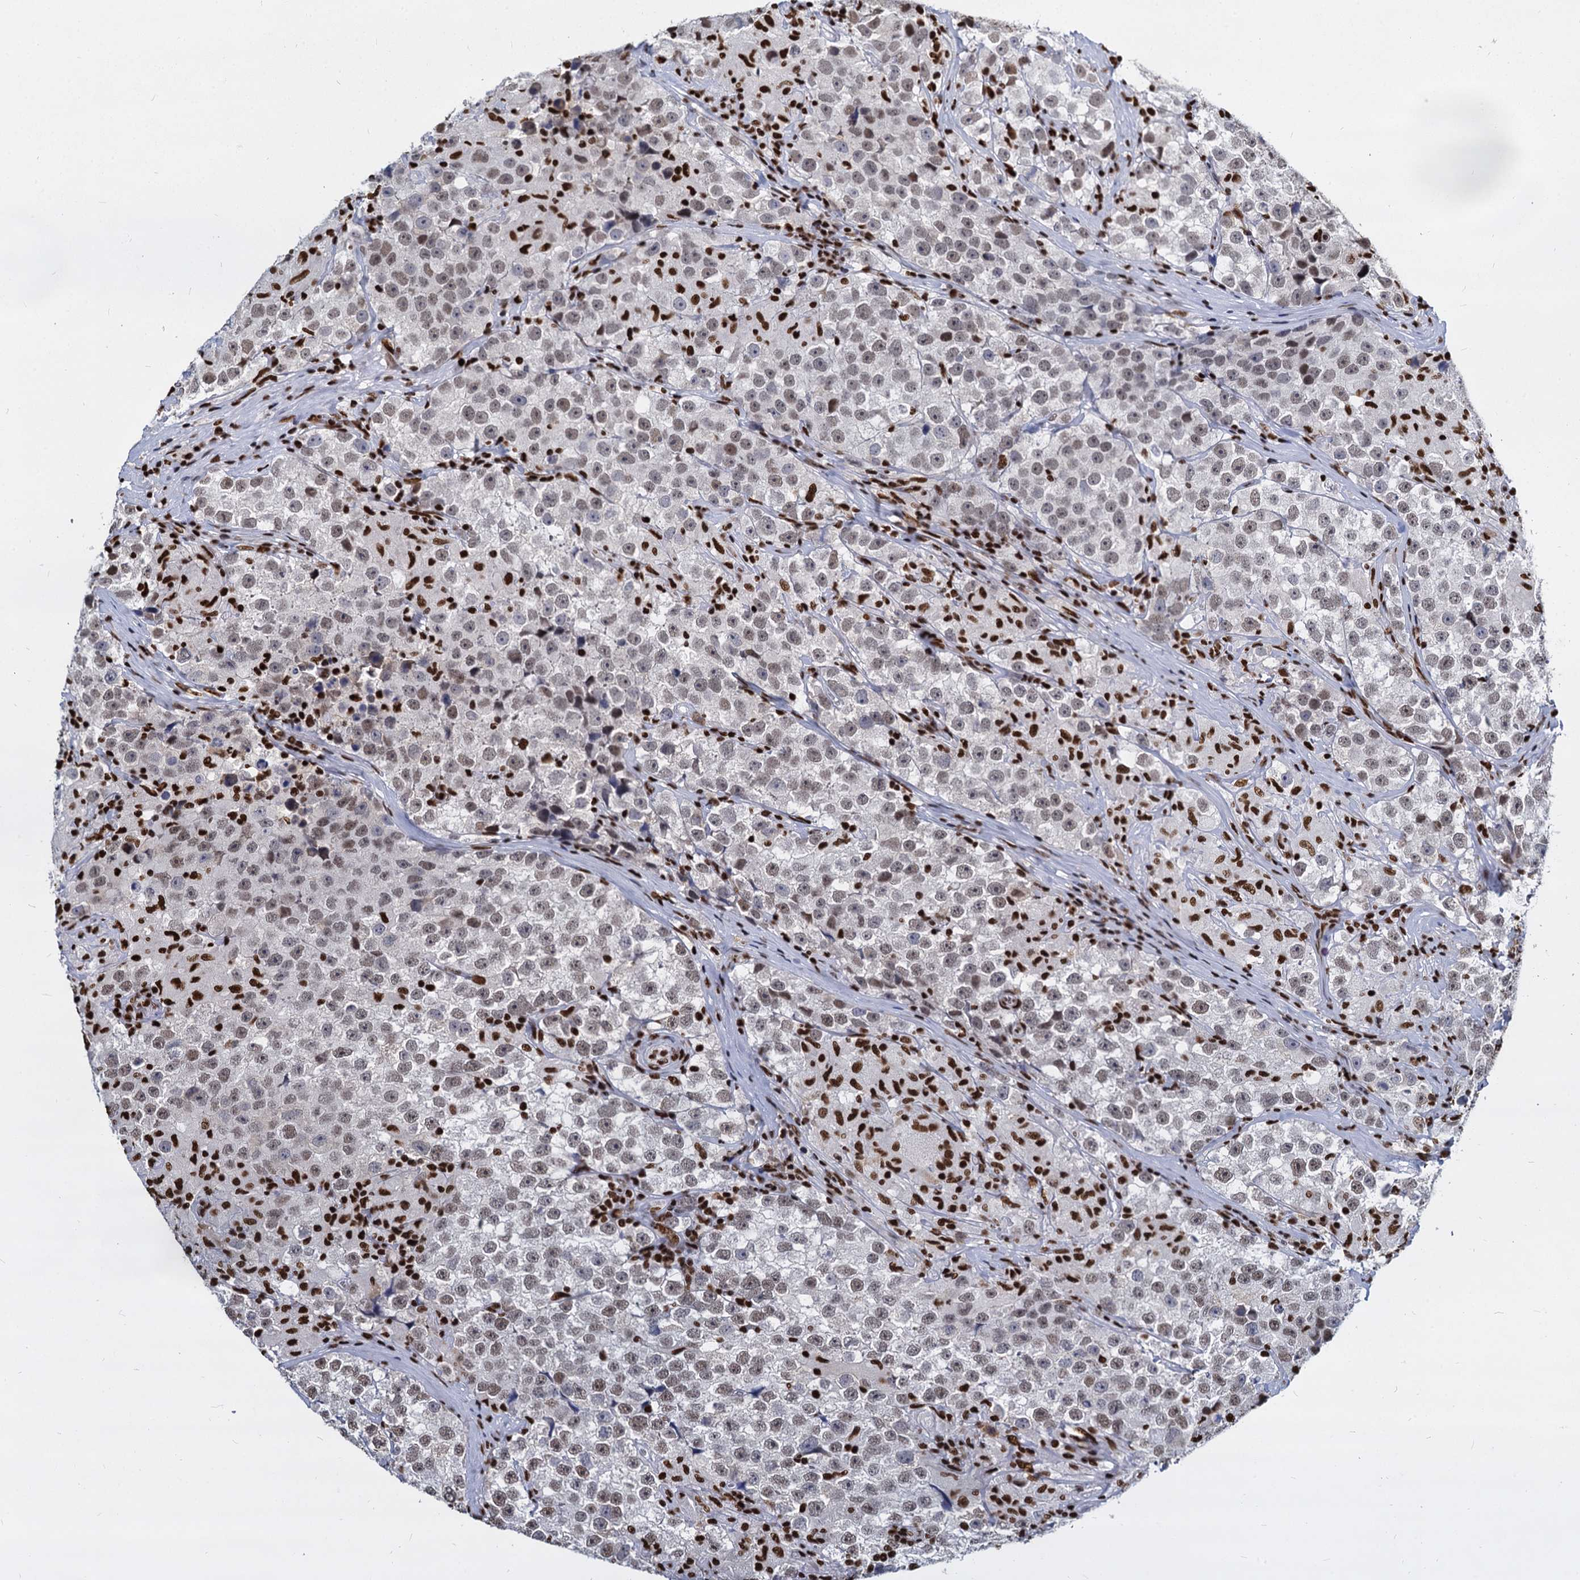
{"staining": {"intensity": "weak", "quantity": ">75%", "location": "nuclear"}, "tissue": "testis cancer", "cell_type": "Tumor cells", "image_type": "cancer", "snomed": [{"axis": "morphology", "description": "Seminoma, NOS"}, {"axis": "topography", "description": "Testis"}], "caption": "This histopathology image shows immunohistochemistry staining of human testis cancer (seminoma), with low weak nuclear expression in about >75% of tumor cells.", "gene": "DCPS", "patient": {"sex": "male", "age": 46}}